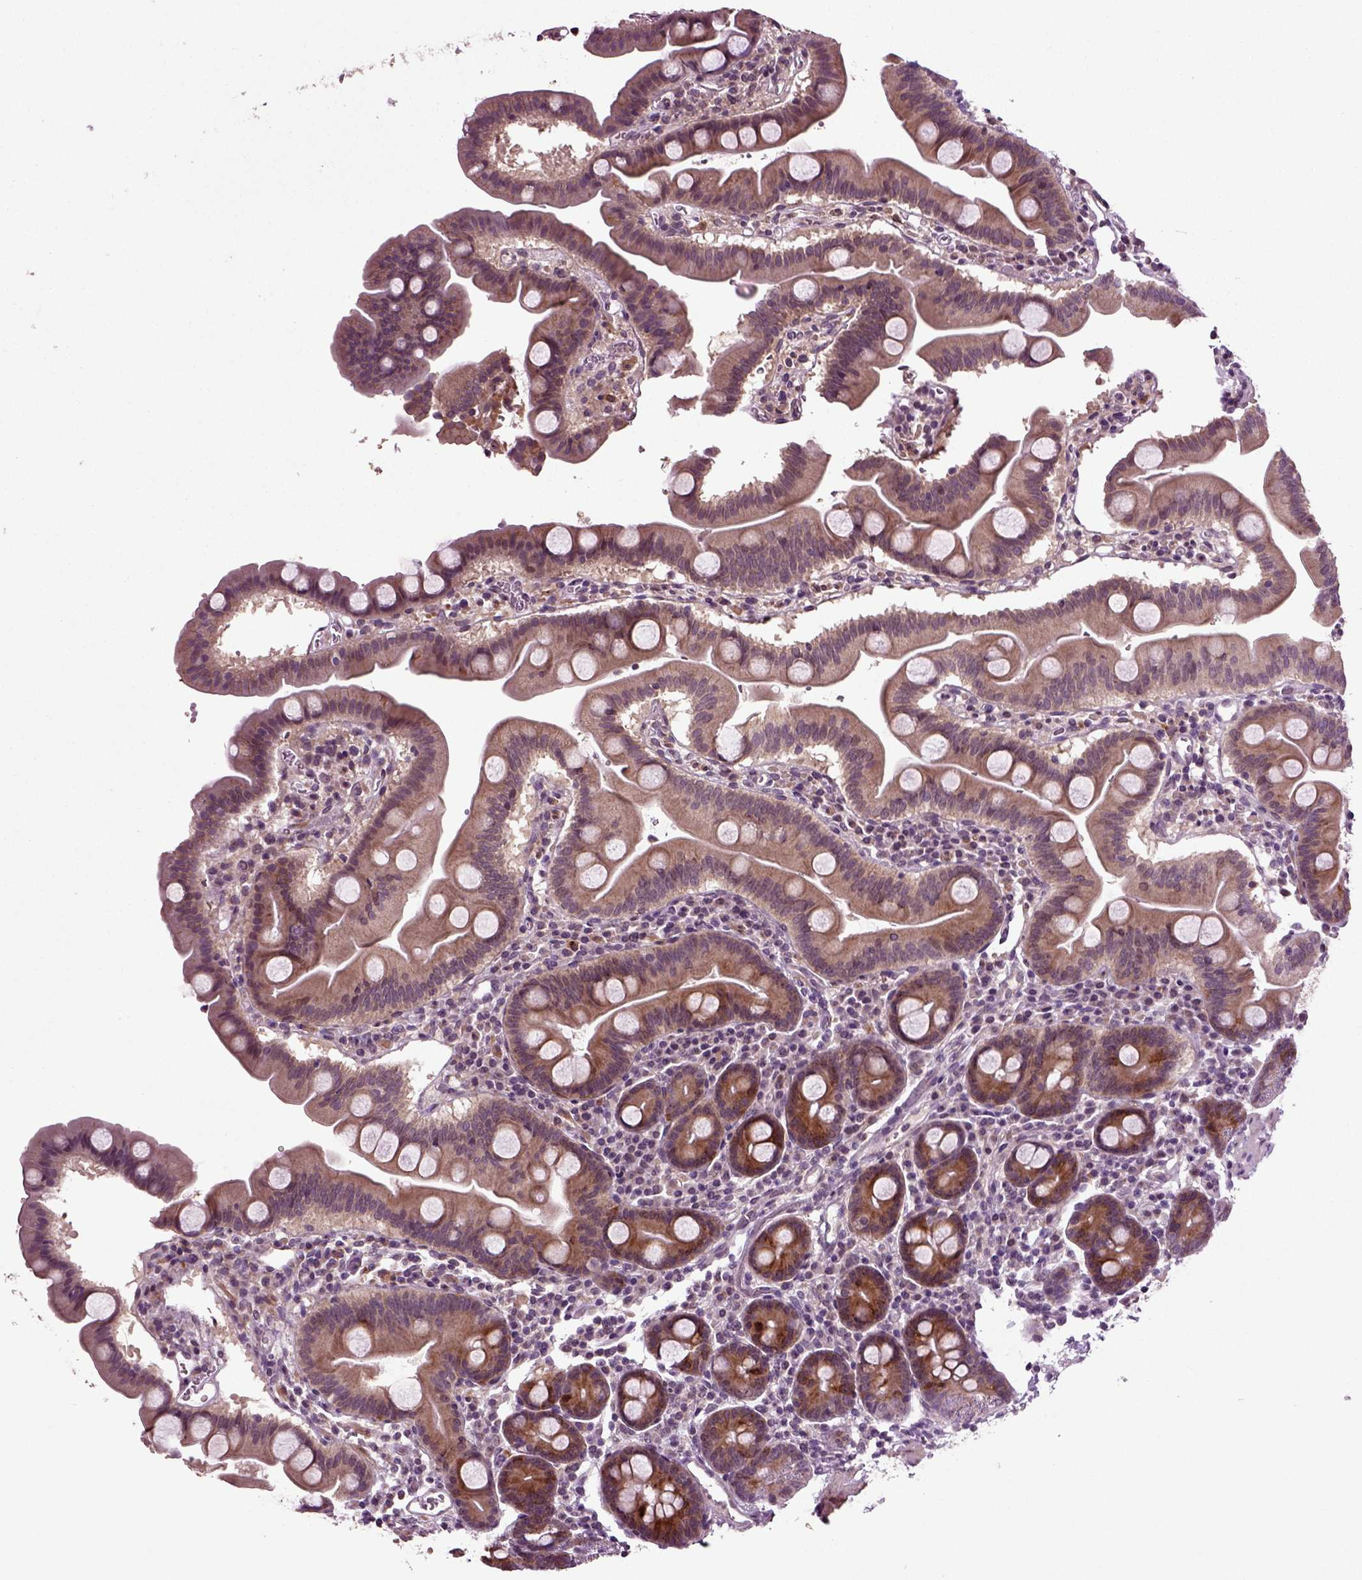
{"staining": {"intensity": "moderate", "quantity": ">75%", "location": "cytoplasmic/membranous"}, "tissue": "duodenum", "cell_type": "Glandular cells", "image_type": "normal", "snomed": [{"axis": "morphology", "description": "Normal tissue, NOS"}, {"axis": "topography", "description": "Duodenum"}], "caption": "Immunohistochemistry photomicrograph of unremarkable duodenum: human duodenum stained using IHC demonstrates medium levels of moderate protein expression localized specifically in the cytoplasmic/membranous of glandular cells, appearing as a cytoplasmic/membranous brown color.", "gene": "KNSTRN", "patient": {"sex": "male", "age": 59}}